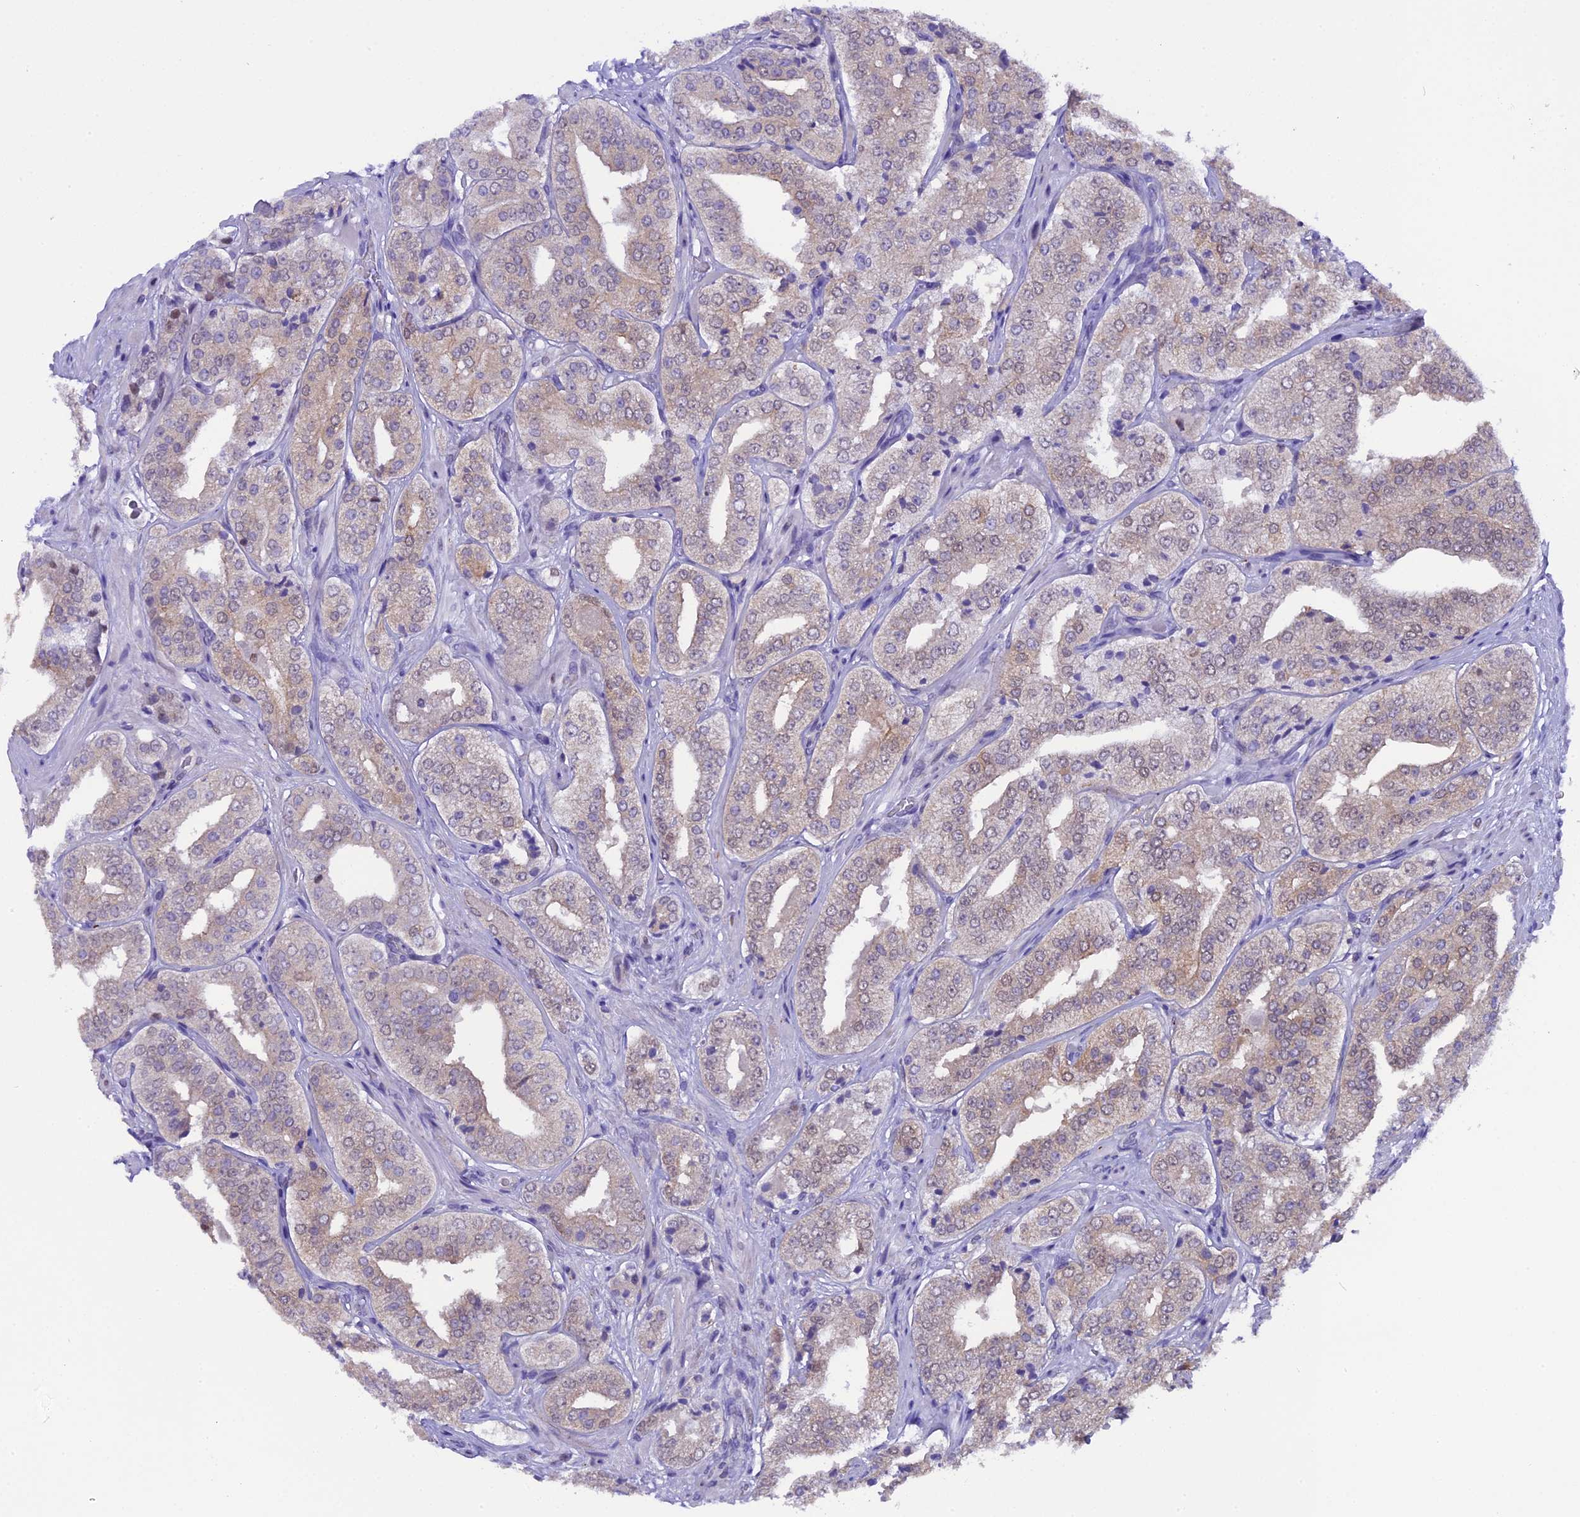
{"staining": {"intensity": "weak", "quantity": "<25%", "location": "nuclear"}, "tissue": "prostate cancer", "cell_type": "Tumor cells", "image_type": "cancer", "snomed": [{"axis": "morphology", "description": "Adenocarcinoma, High grade"}, {"axis": "topography", "description": "Prostate"}], "caption": "This is an immunohistochemistry (IHC) micrograph of prostate cancer (high-grade adenocarcinoma). There is no staining in tumor cells.", "gene": "OSGEP", "patient": {"sex": "male", "age": 71}}